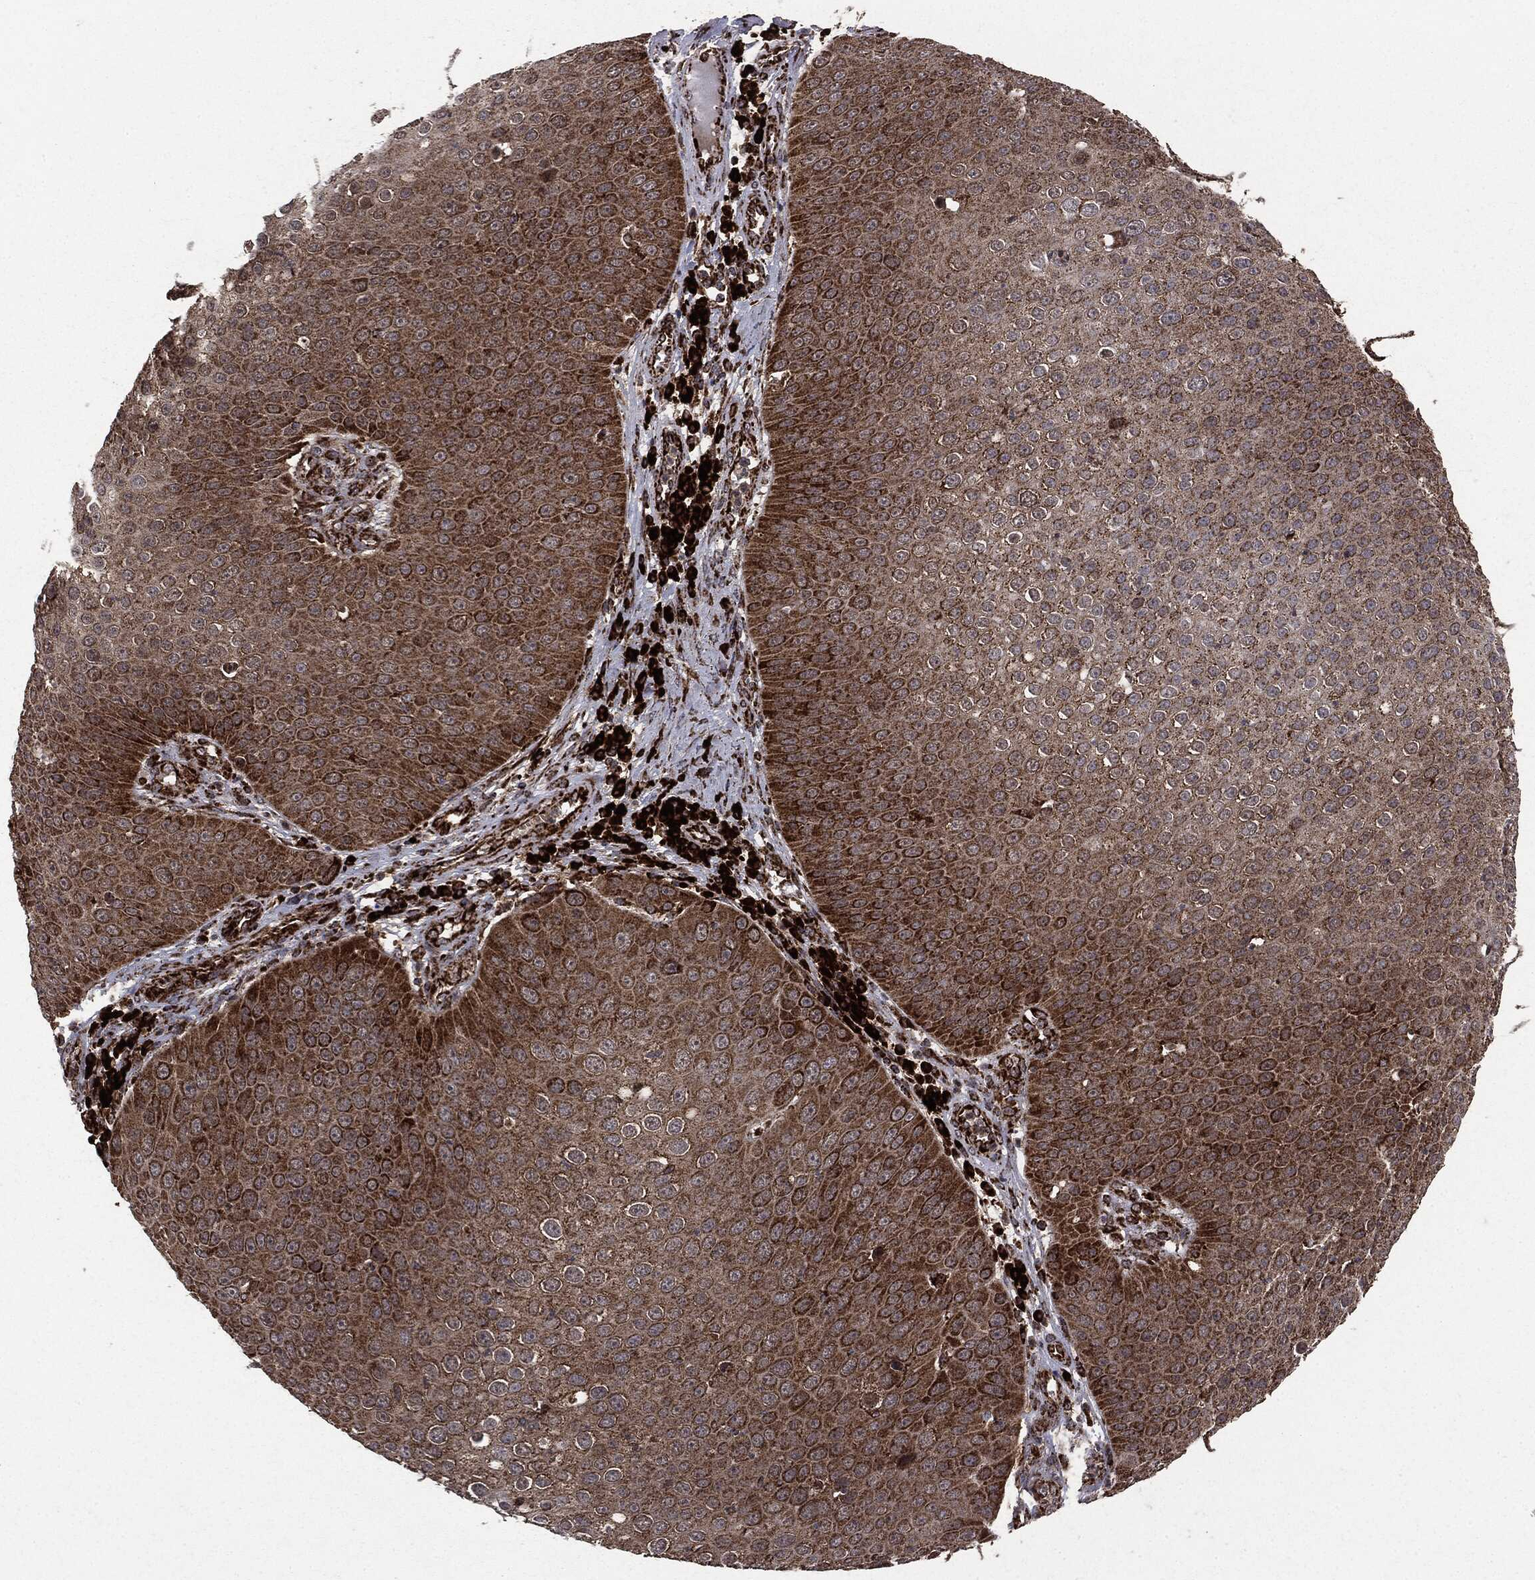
{"staining": {"intensity": "strong", "quantity": "25%-75%", "location": "cytoplasmic/membranous"}, "tissue": "skin cancer", "cell_type": "Tumor cells", "image_type": "cancer", "snomed": [{"axis": "morphology", "description": "Squamous cell carcinoma, NOS"}, {"axis": "topography", "description": "Skin"}], "caption": "Strong cytoplasmic/membranous protein expression is identified in approximately 25%-75% of tumor cells in skin squamous cell carcinoma.", "gene": "MAP2K1", "patient": {"sex": "male", "age": 71}}